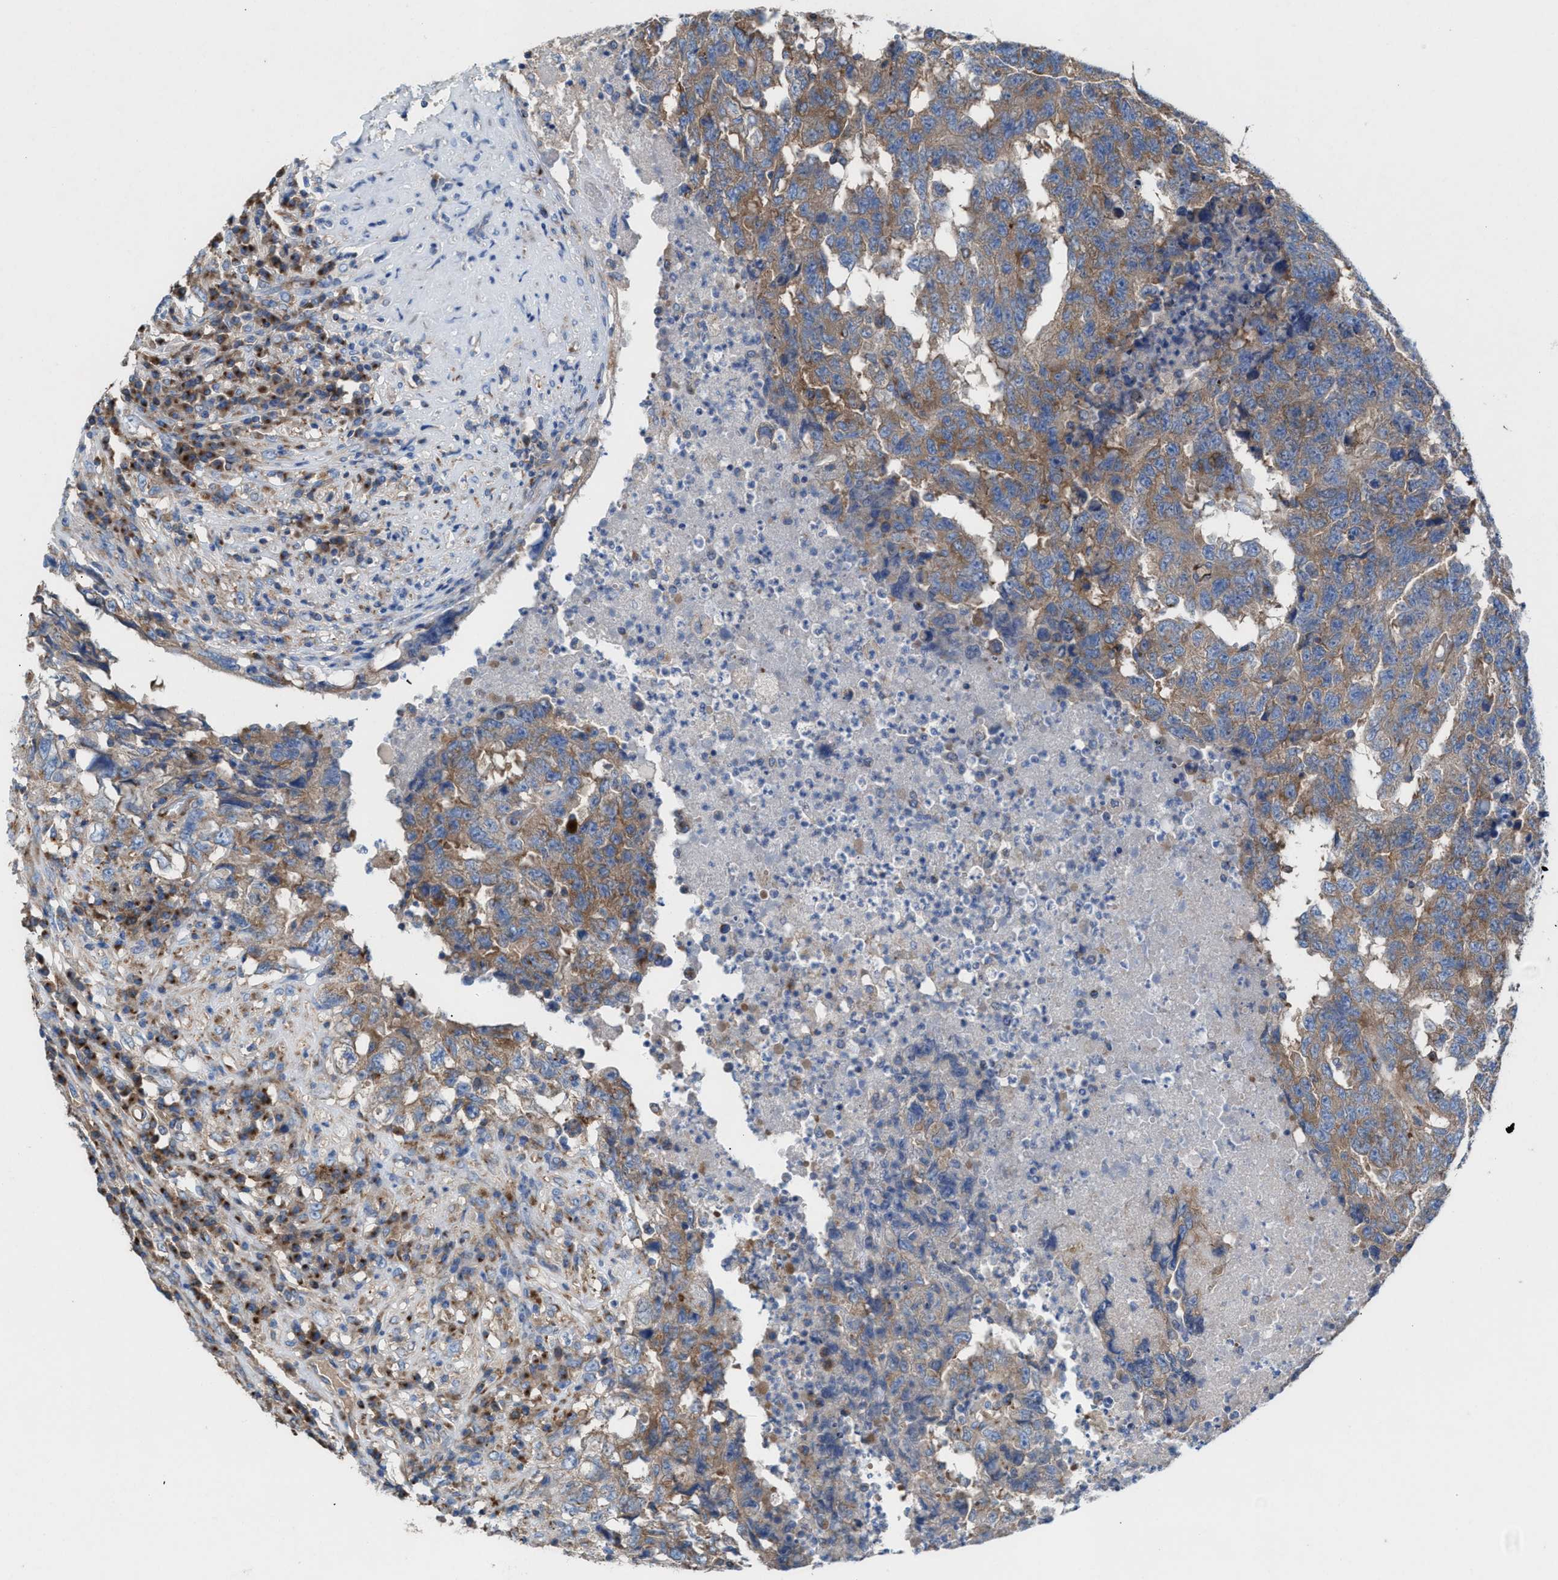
{"staining": {"intensity": "moderate", "quantity": ">75%", "location": "cytoplasmic/membranous"}, "tissue": "testis cancer", "cell_type": "Tumor cells", "image_type": "cancer", "snomed": [{"axis": "morphology", "description": "Necrosis, NOS"}, {"axis": "morphology", "description": "Carcinoma, Embryonal, NOS"}, {"axis": "topography", "description": "Testis"}], "caption": "Immunohistochemical staining of human testis embryonal carcinoma reveals moderate cytoplasmic/membranous protein staining in approximately >75% of tumor cells. (IHC, brightfield microscopy, high magnification).", "gene": "NYAP1", "patient": {"sex": "male", "age": 19}}